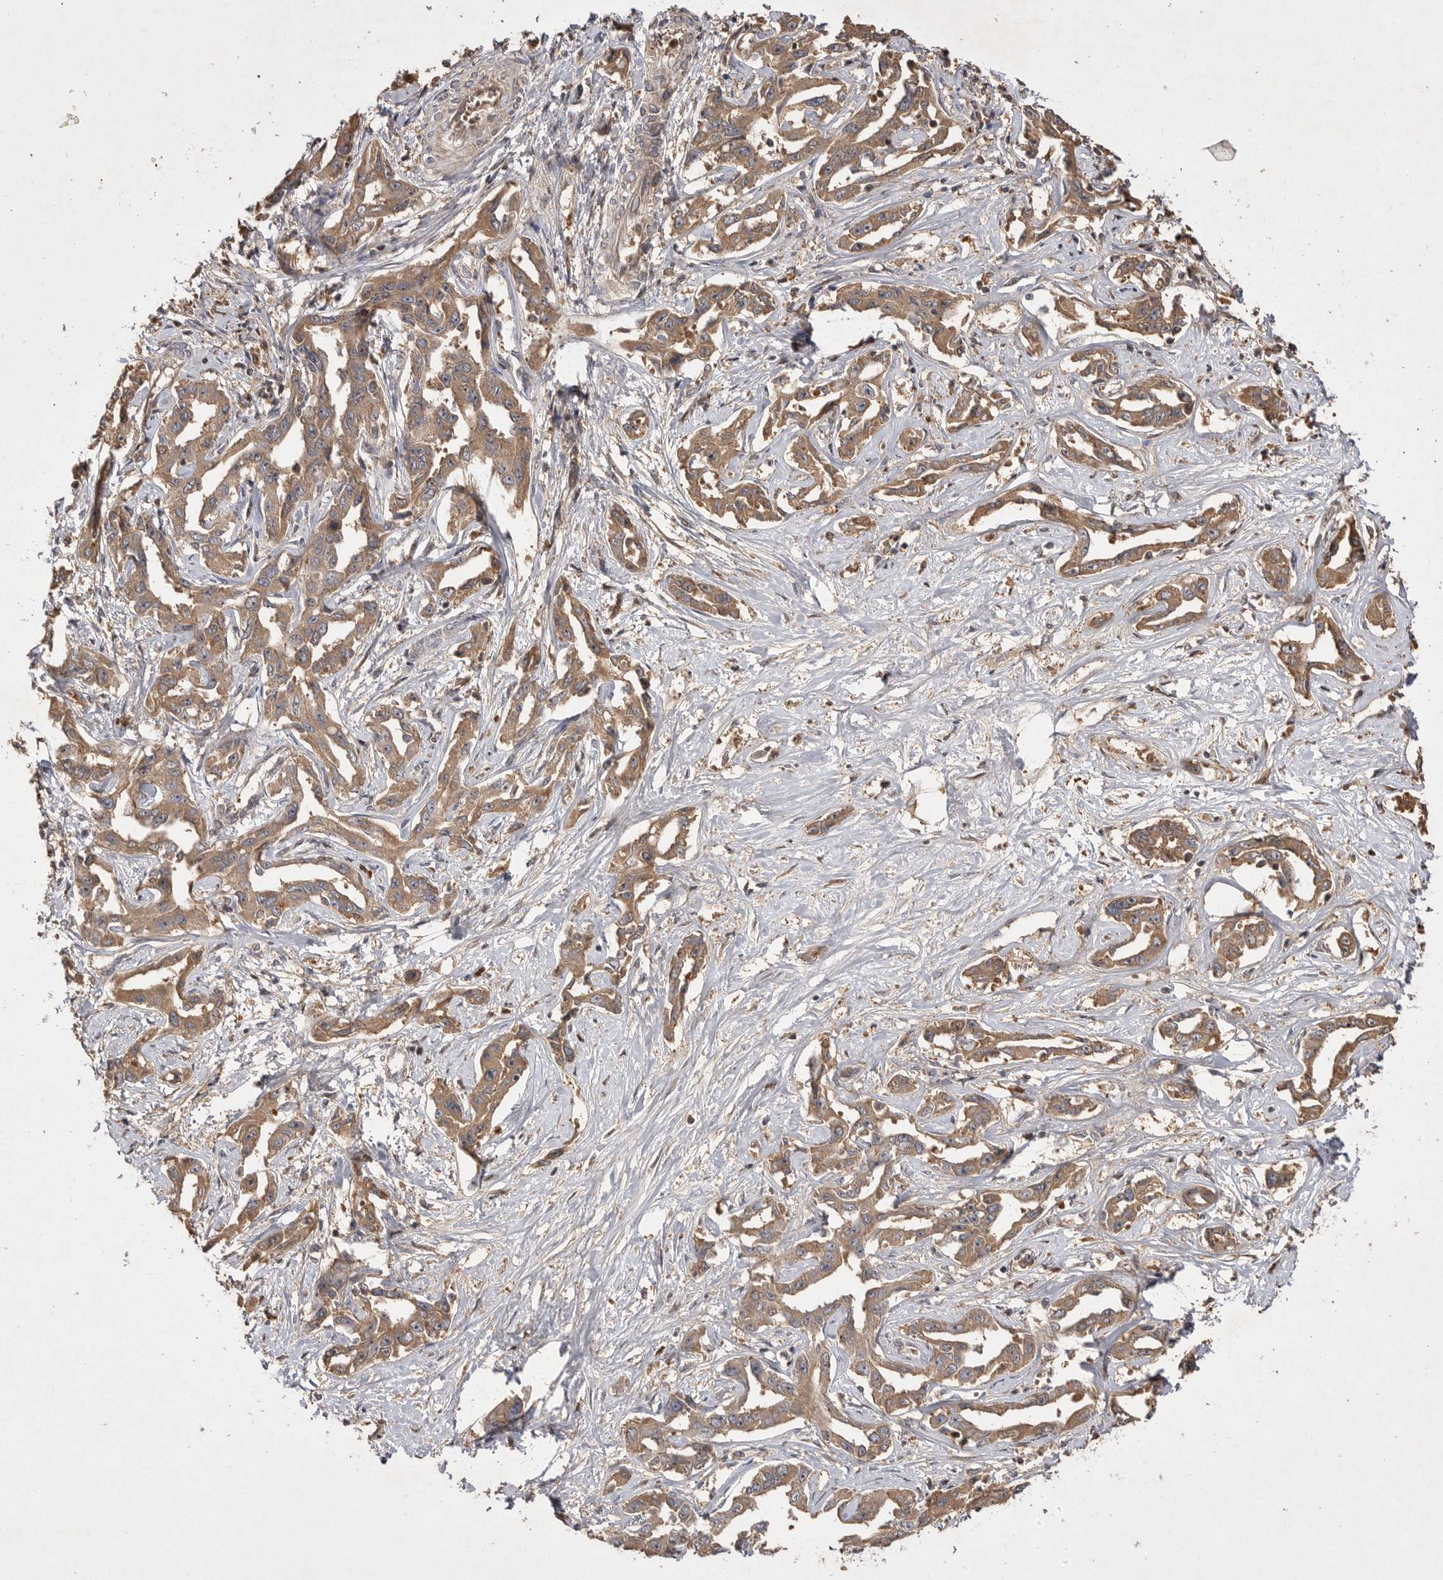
{"staining": {"intensity": "moderate", "quantity": ">75%", "location": "cytoplasmic/membranous"}, "tissue": "liver cancer", "cell_type": "Tumor cells", "image_type": "cancer", "snomed": [{"axis": "morphology", "description": "Cholangiocarcinoma"}, {"axis": "topography", "description": "Liver"}], "caption": "Protein expression analysis of human liver cancer (cholangiocarcinoma) reveals moderate cytoplasmic/membranous expression in about >75% of tumor cells. The staining is performed using DAB (3,3'-diaminobenzidine) brown chromogen to label protein expression. The nuclei are counter-stained blue using hematoxylin.", "gene": "VN1R4", "patient": {"sex": "male", "age": 59}}